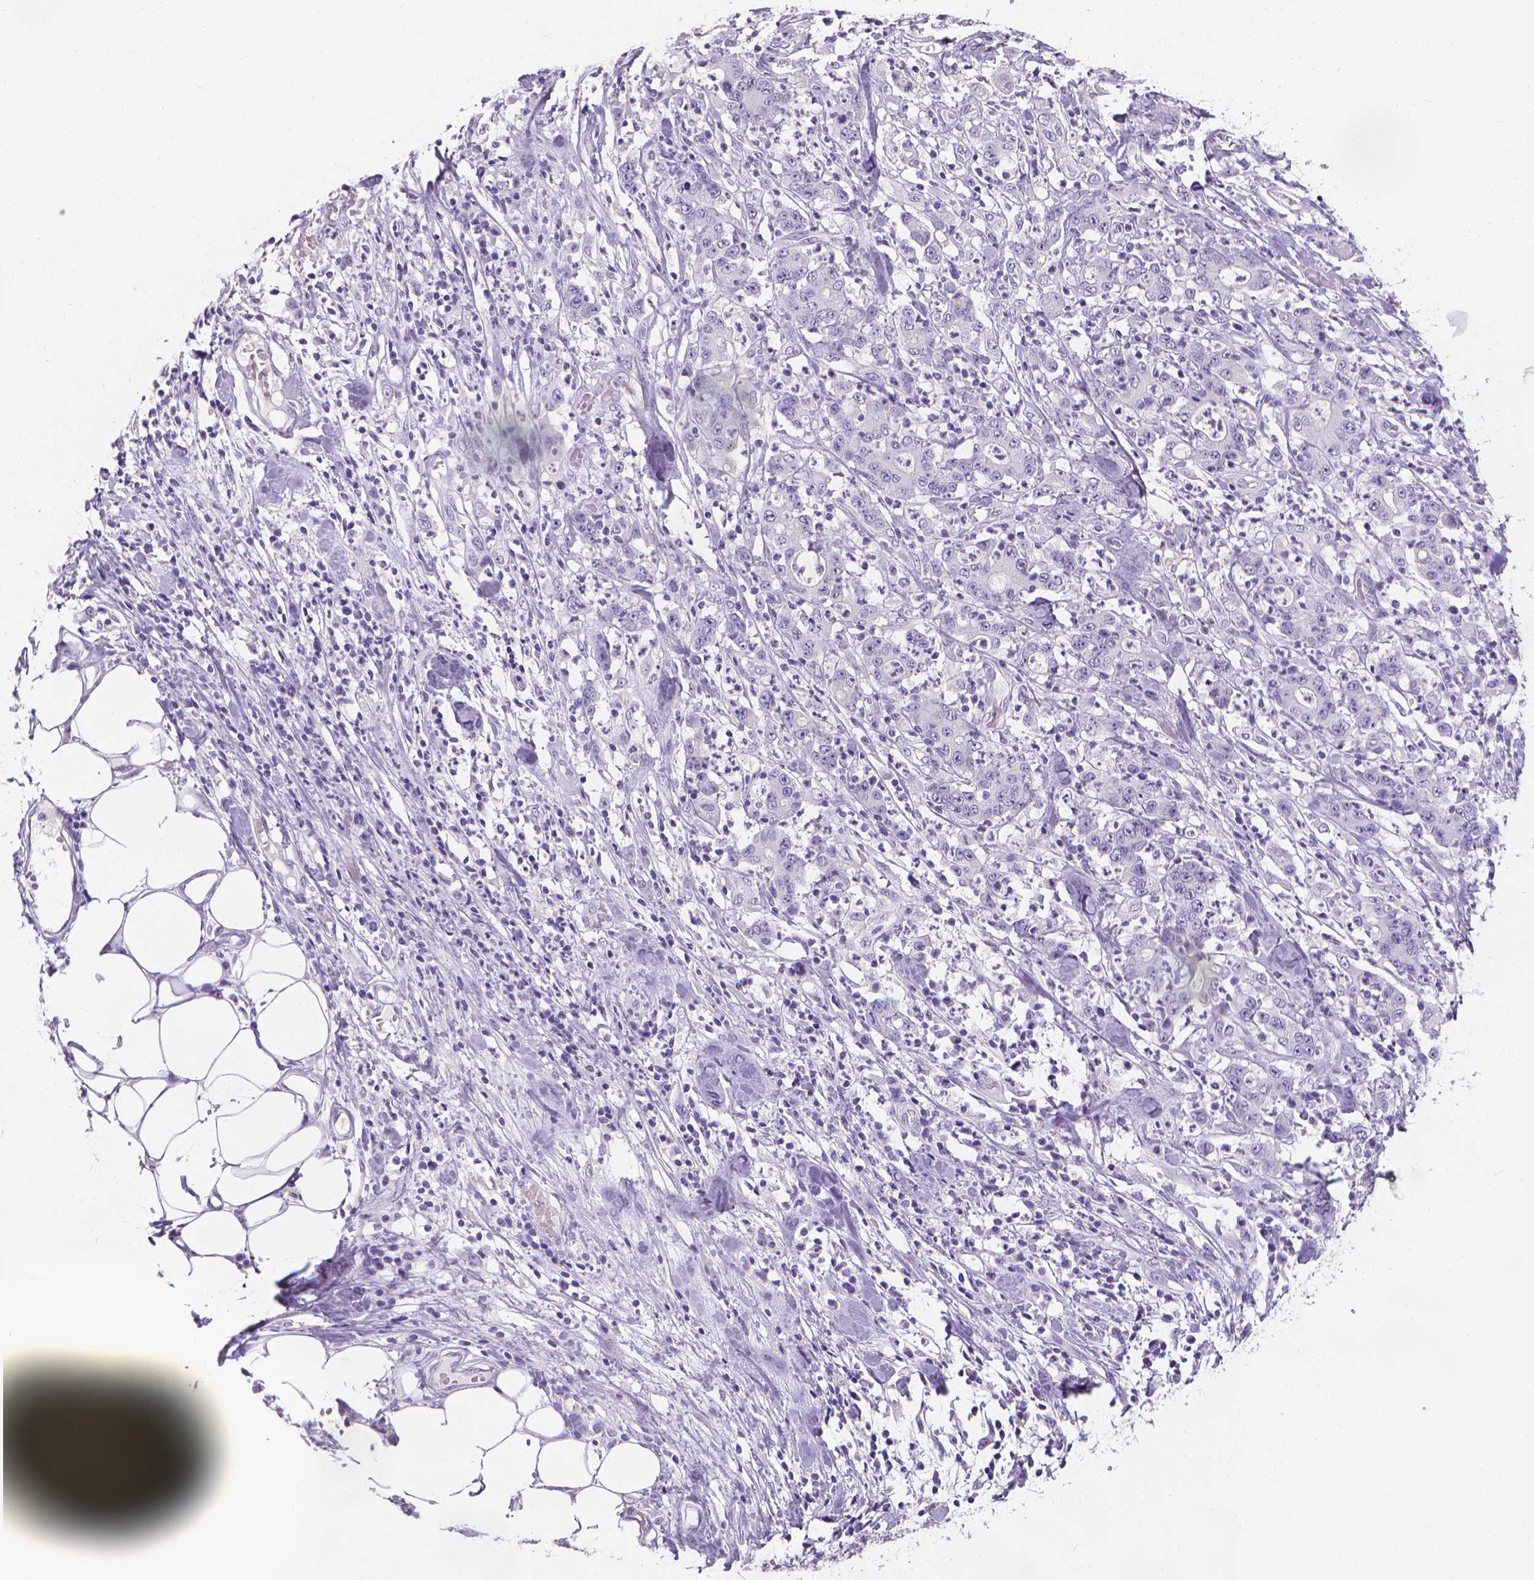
{"staining": {"intensity": "negative", "quantity": "none", "location": "none"}, "tissue": "stomach cancer", "cell_type": "Tumor cells", "image_type": "cancer", "snomed": [{"axis": "morphology", "description": "Adenocarcinoma, NOS"}, {"axis": "topography", "description": "Stomach, upper"}], "caption": "This is an IHC micrograph of human stomach cancer (adenocarcinoma). There is no staining in tumor cells.", "gene": "XPNPEP2", "patient": {"sex": "male", "age": 68}}